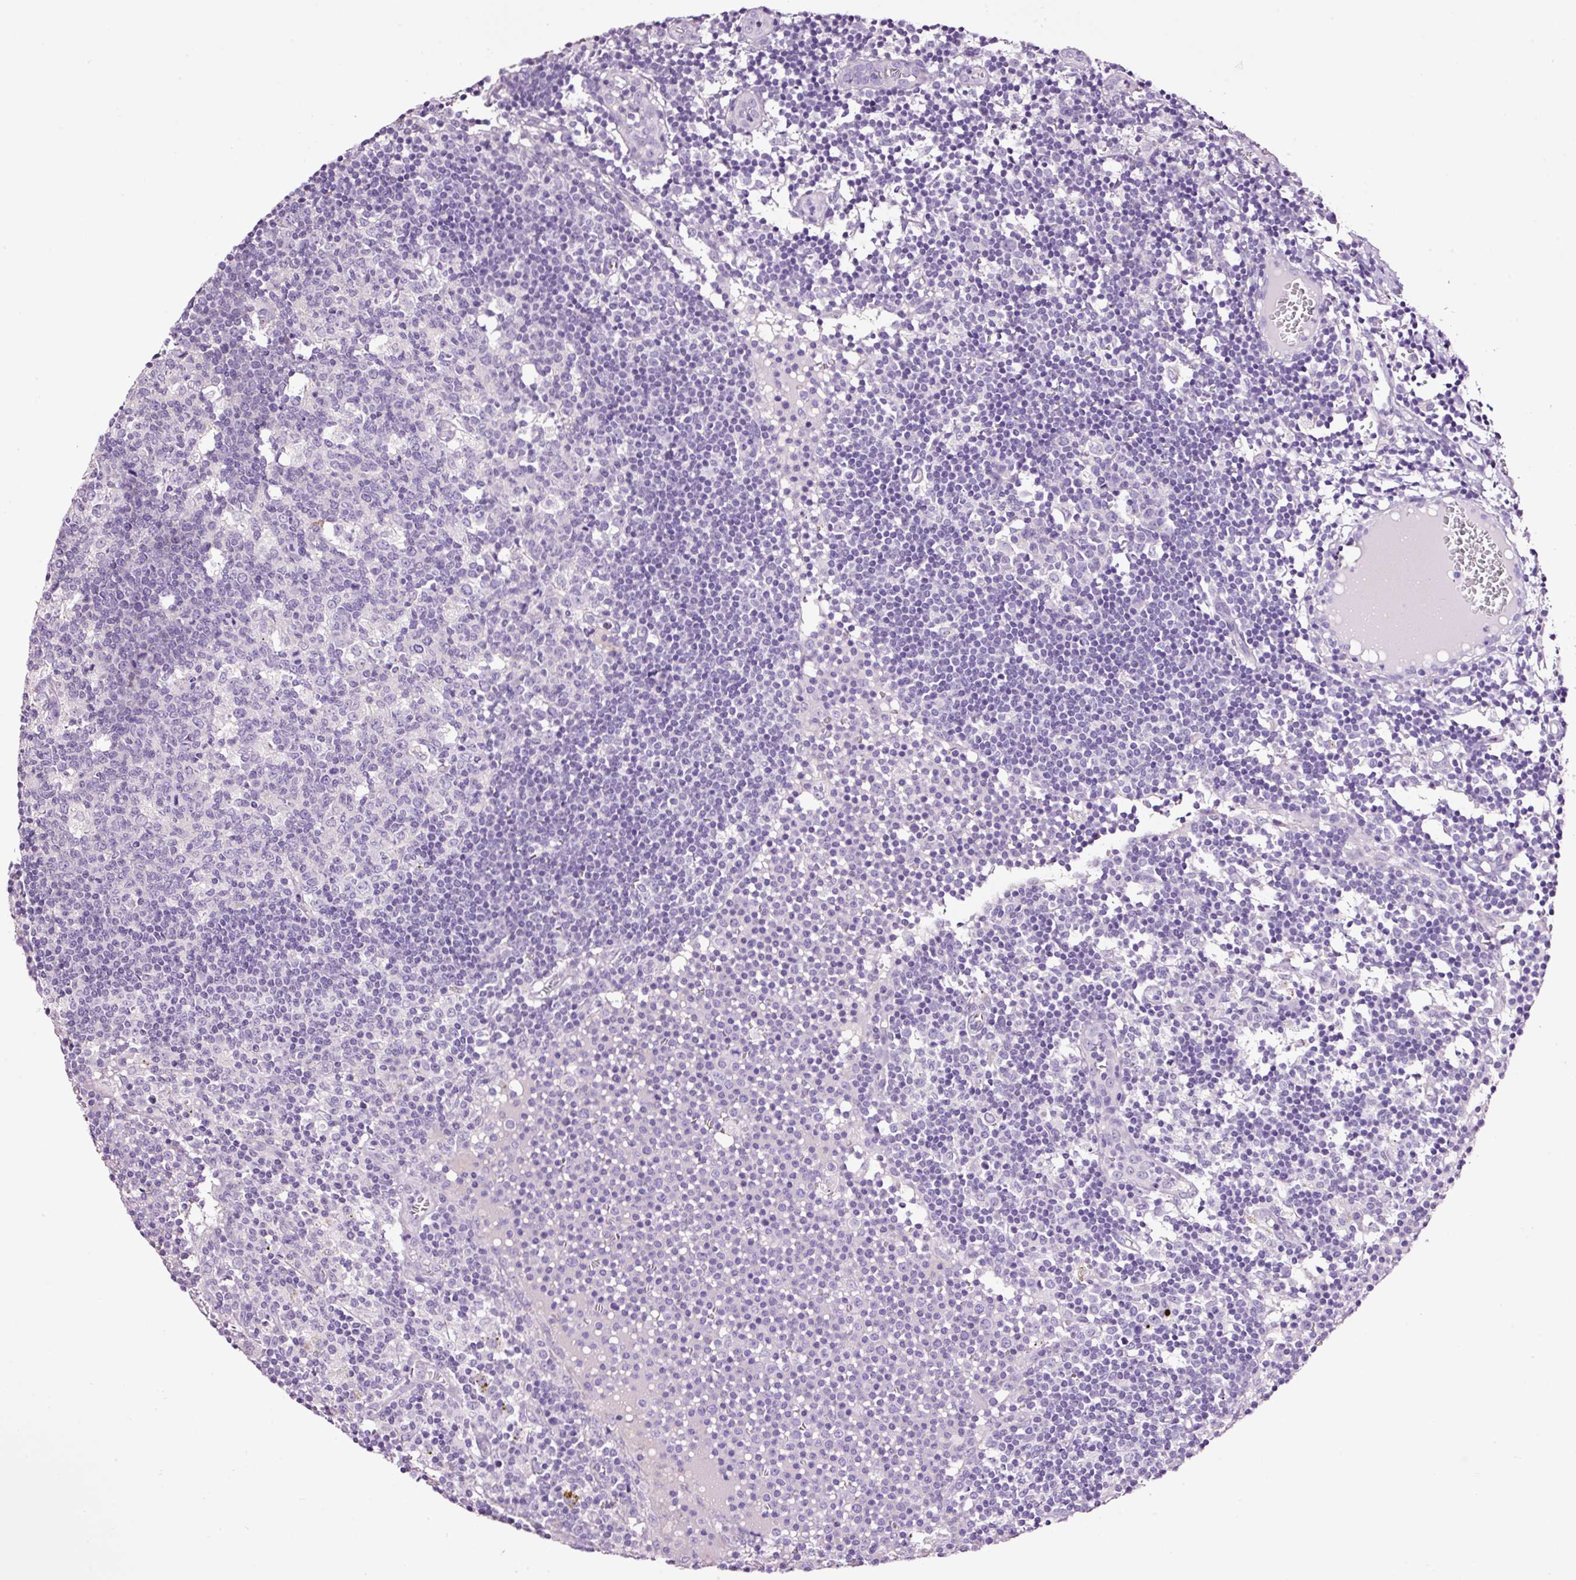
{"staining": {"intensity": "negative", "quantity": "none", "location": "none"}, "tissue": "lymph node", "cell_type": "Germinal center cells", "image_type": "normal", "snomed": [{"axis": "morphology", "description": "Normal tissue, NOS"}, {"axis": "topography", "description": "Lymph node"}], "caption": "A micrograph of human lymph node is negative for staining in germinal center cells. (DAB (3,3'-diaminobenzidine) IHC visualized using brightfield microscopy, high magnification).", "gene": "PAM", "patient": {"sex": "female", "age": 45}}